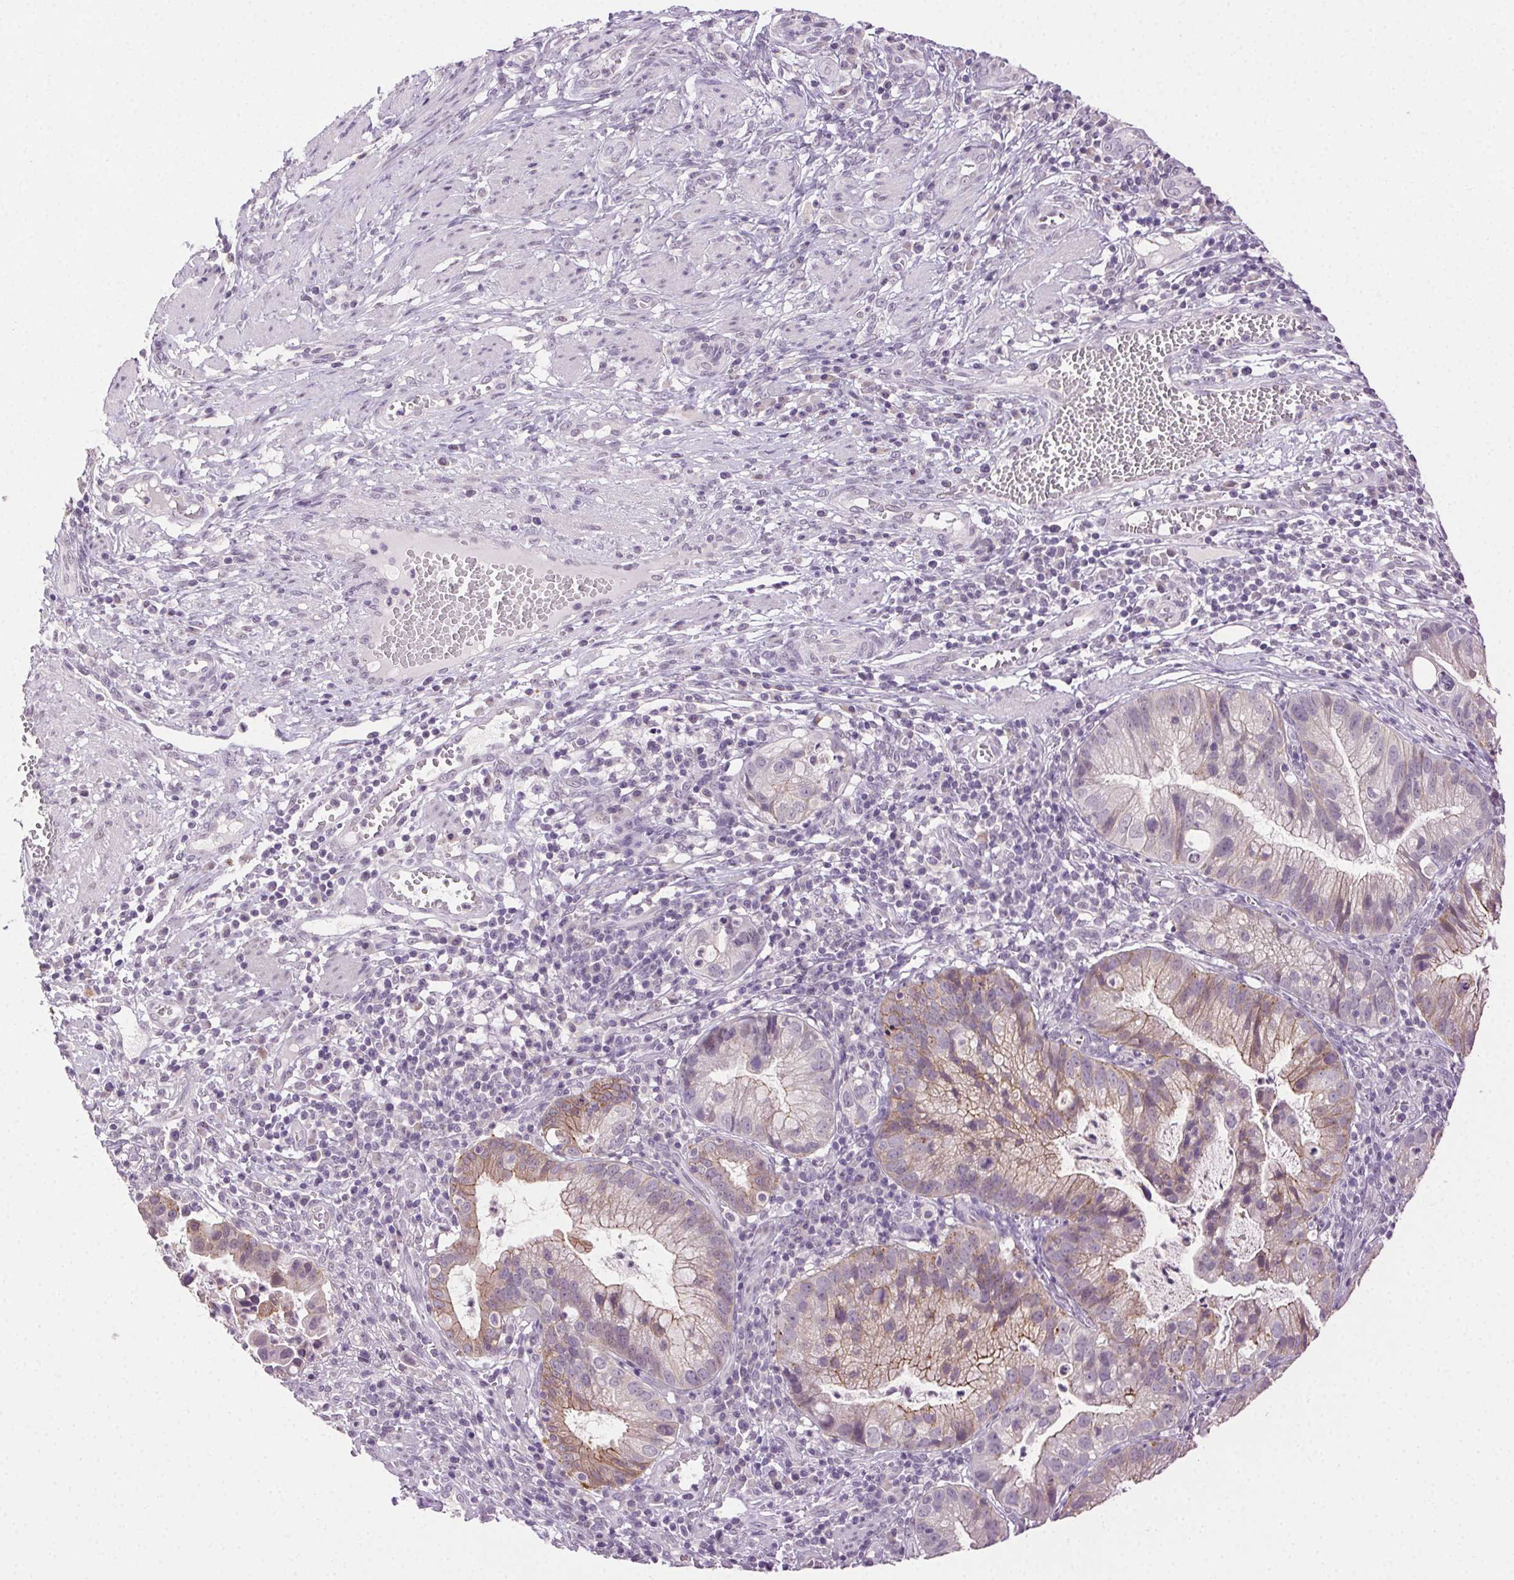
{"staining": {"intensity": "weak", "quantity": "25%-75%", "location": "cytoplasmic/membranous"}, "tissue": "cervical cancer", "cell_type": "Tumor cells", "image_type": "cancer", "snomed": [{"axis": "morphology", "description": "Adenocarcinoma, NOS"}, {"axis": "topography", "description": "Cervix"}], "caption": "Human cervical adenocarcinoma stained with a protein marker exhibits weak staining in tumor cells.", "gene": "CLDN10", "patient": {"sex": "female", "age": 34}}